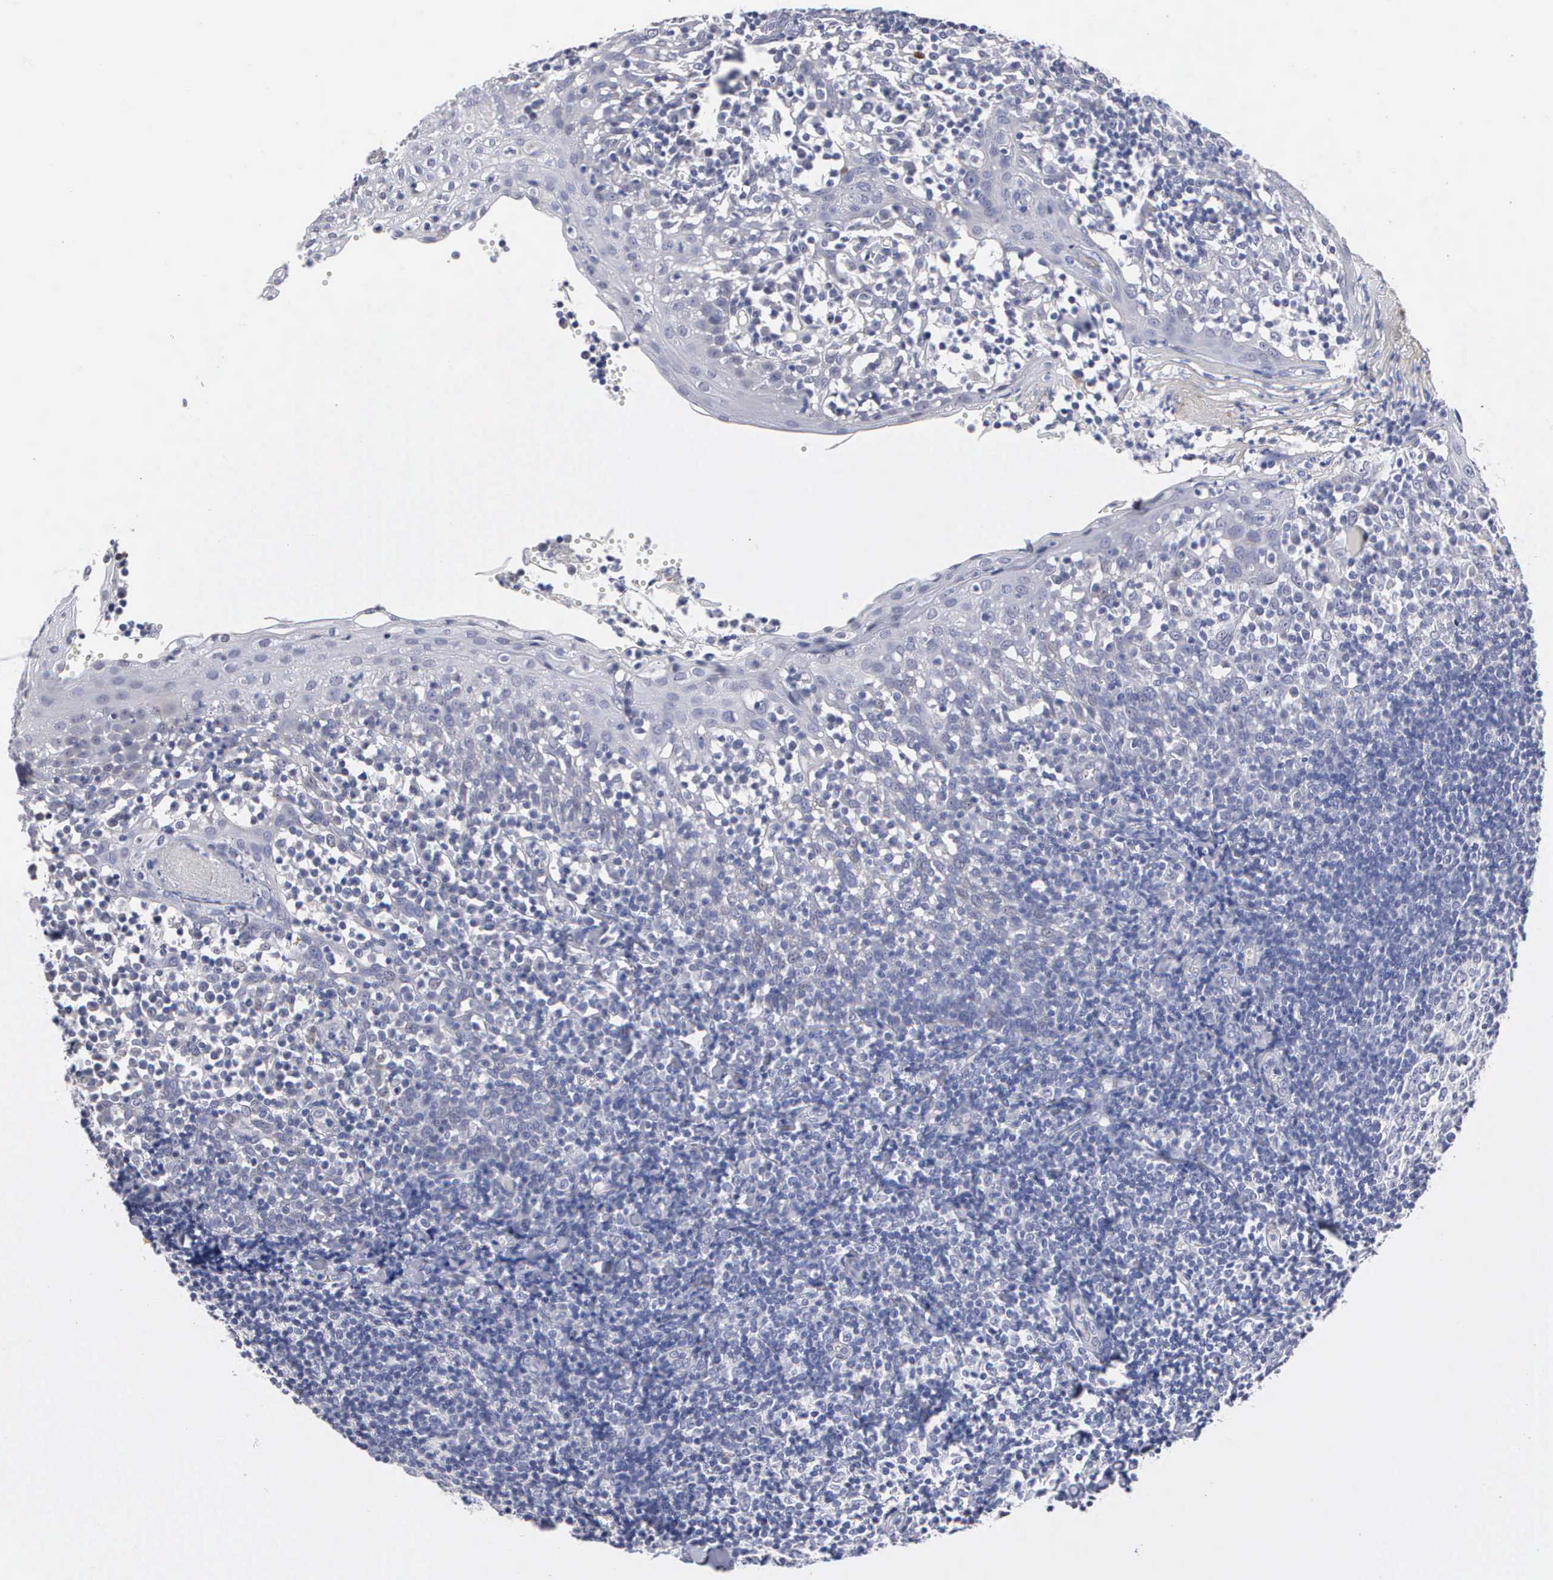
{"staining": {"intensity": "negative", "quantity": "none", "location": "none"}, "tissue": "tonsil", "cell_type": "Germinal center cells", "image_type": "normal", "snomed": [{"axis": "morphology", "description": "Normal tissue, NOS"}, {"axis": "topography", "description": "Tonsil"}], "caption": "DAB (3,3'-diaminobenzidine) immunohistochemical staining of unremarkable tonsil demonstrates no significant expression in germinal center cells. (DAB (3,3'-diaminobenzidine) immunohistochemistry (IHC) with hematoxylin counter stain).", "gene": "ELFN2", "patient": {"sex": "female", "age": 41}}